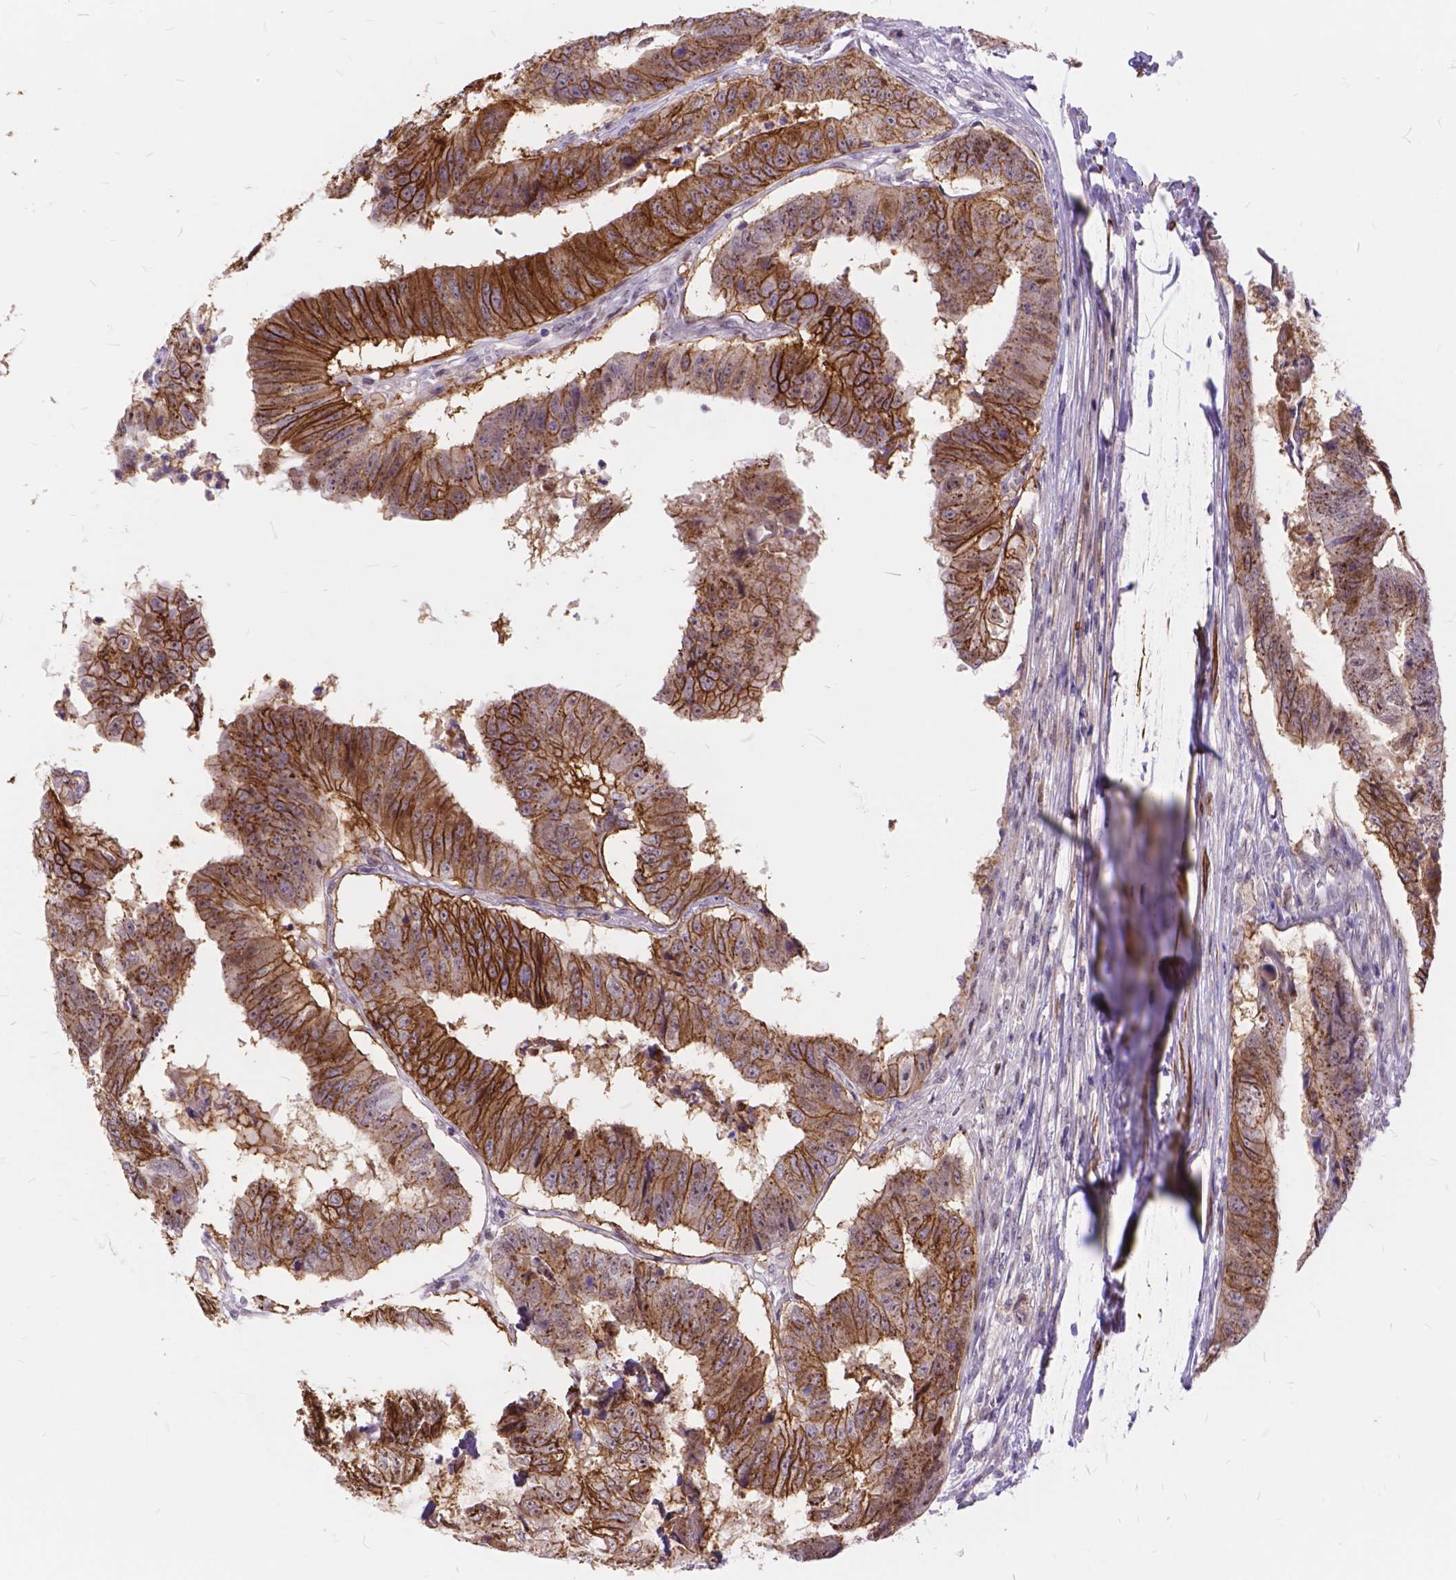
{"staining": {"intensity": "strong", "quantity": ">75%", "location": "cytoplasmic/membranous"}, "tissue": "colorectal cancer", "cell_type": "Tumor cells", "image_type": "cancer", "snomed": [{"axis": "morphology", "description": "Adenocarcinoma, NOS"}, {"axis": "topography", "description": "Colon"}], "caption": "Tumor cells demonstrate high levels of strong cytoplasmic/membranous expression in about >75% of cells in colorectal cancer.", "gene": "MAN2C1", "patient": {"sex": "female", "age": 67}}